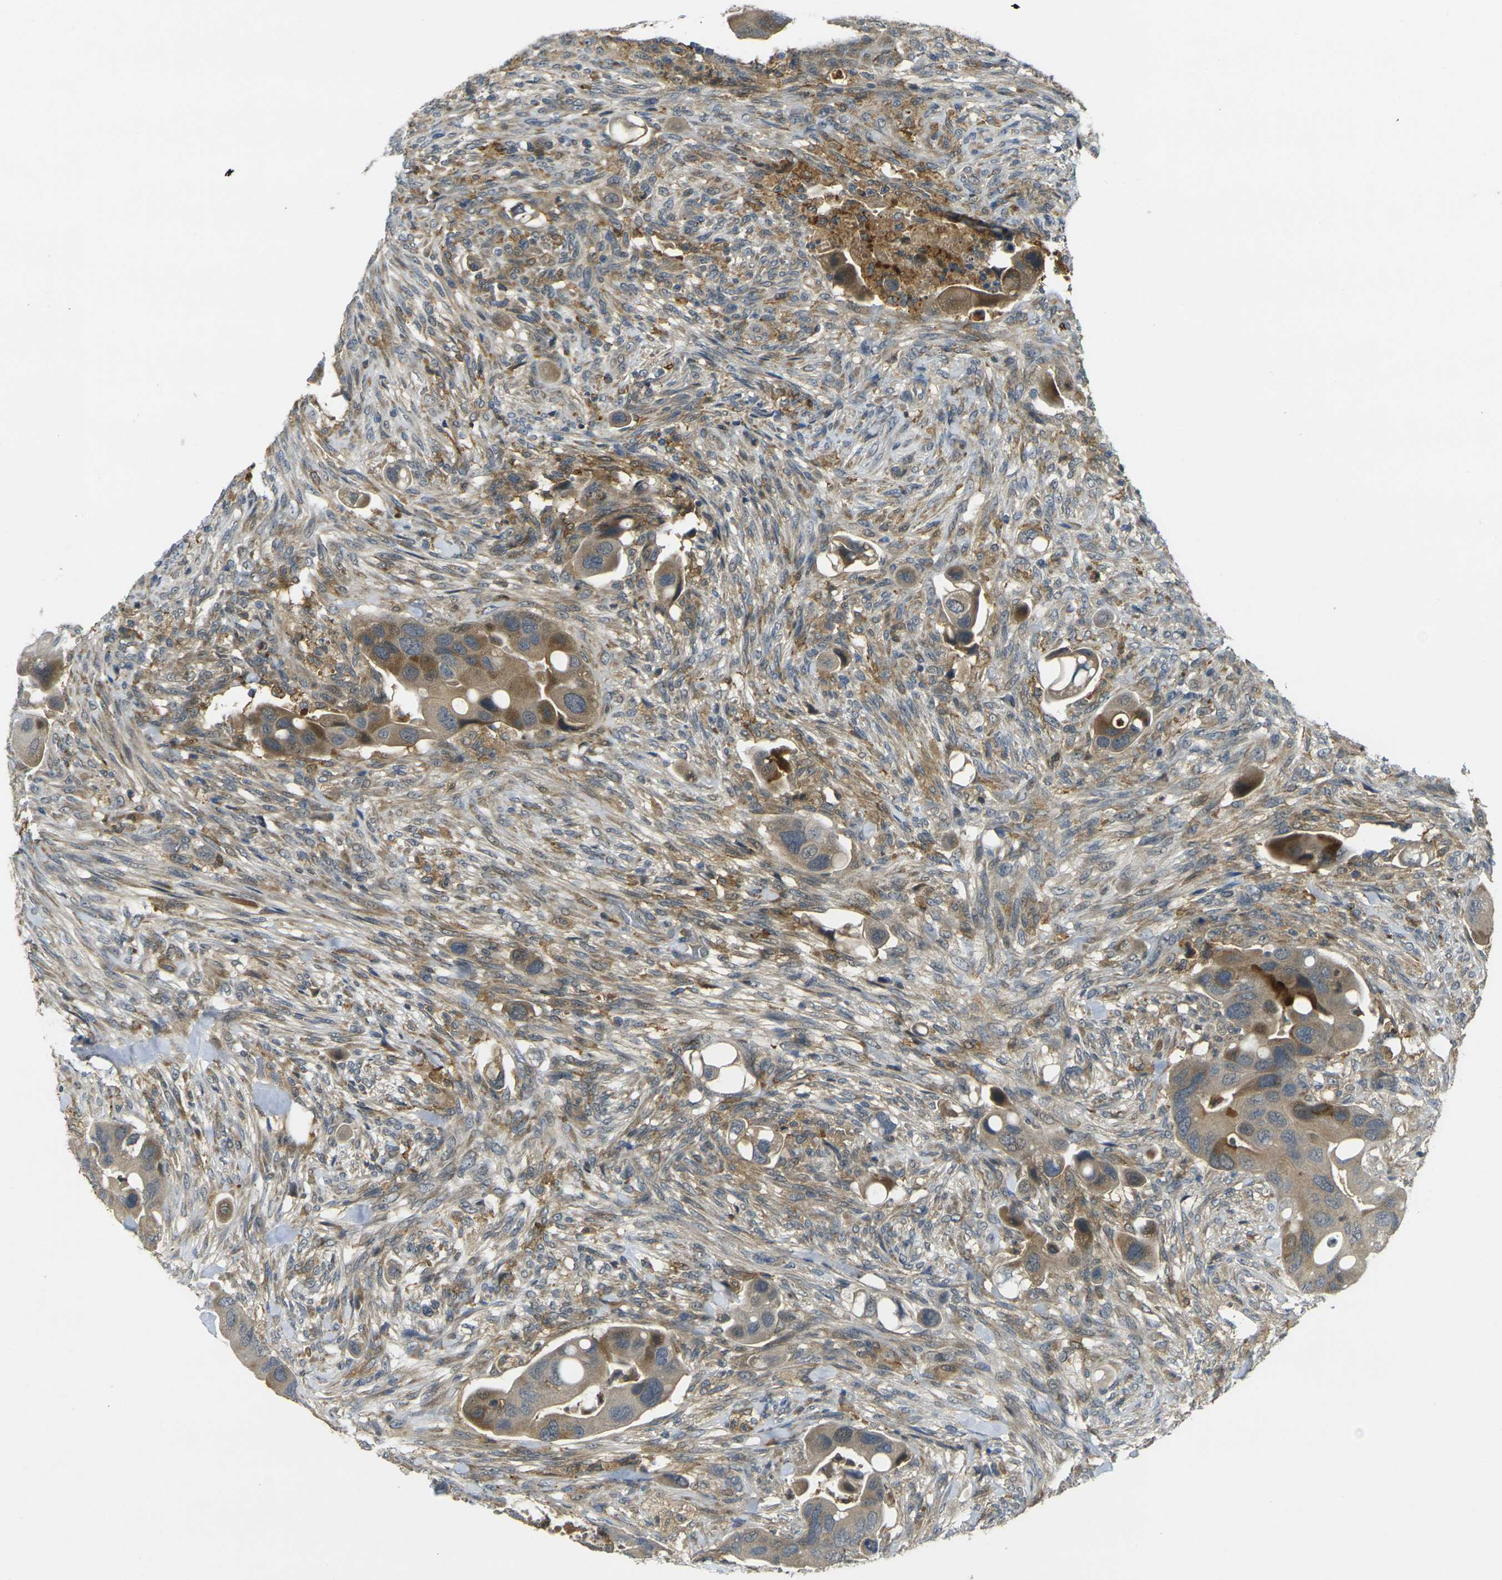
{"staining": {"intensity": "moderate", "quantity": "25%-75%", "location": "cytoplasmic/membranous"}, "tissue": "colorectal cancer", "cell_type": "Tumor cells", "image_type": "cancer", "snomed": [{"axis": "morphology", "description": "Adenocarcinoma, NOS"}, {"axis": "topography", "description": "Rectum"}], "caption": "Brown immunohistochemical staining in human colorectal cancer reveals moderate cytoplasmic/membranous positivity in approximately 25%-75% of tumor cells. (DAB (3,3'-diaminobenzidine) = brown stain, brightfield microscopy at high magnification).", "gene": "PIGL", "patient": {"sex": "female", "age": 57}}